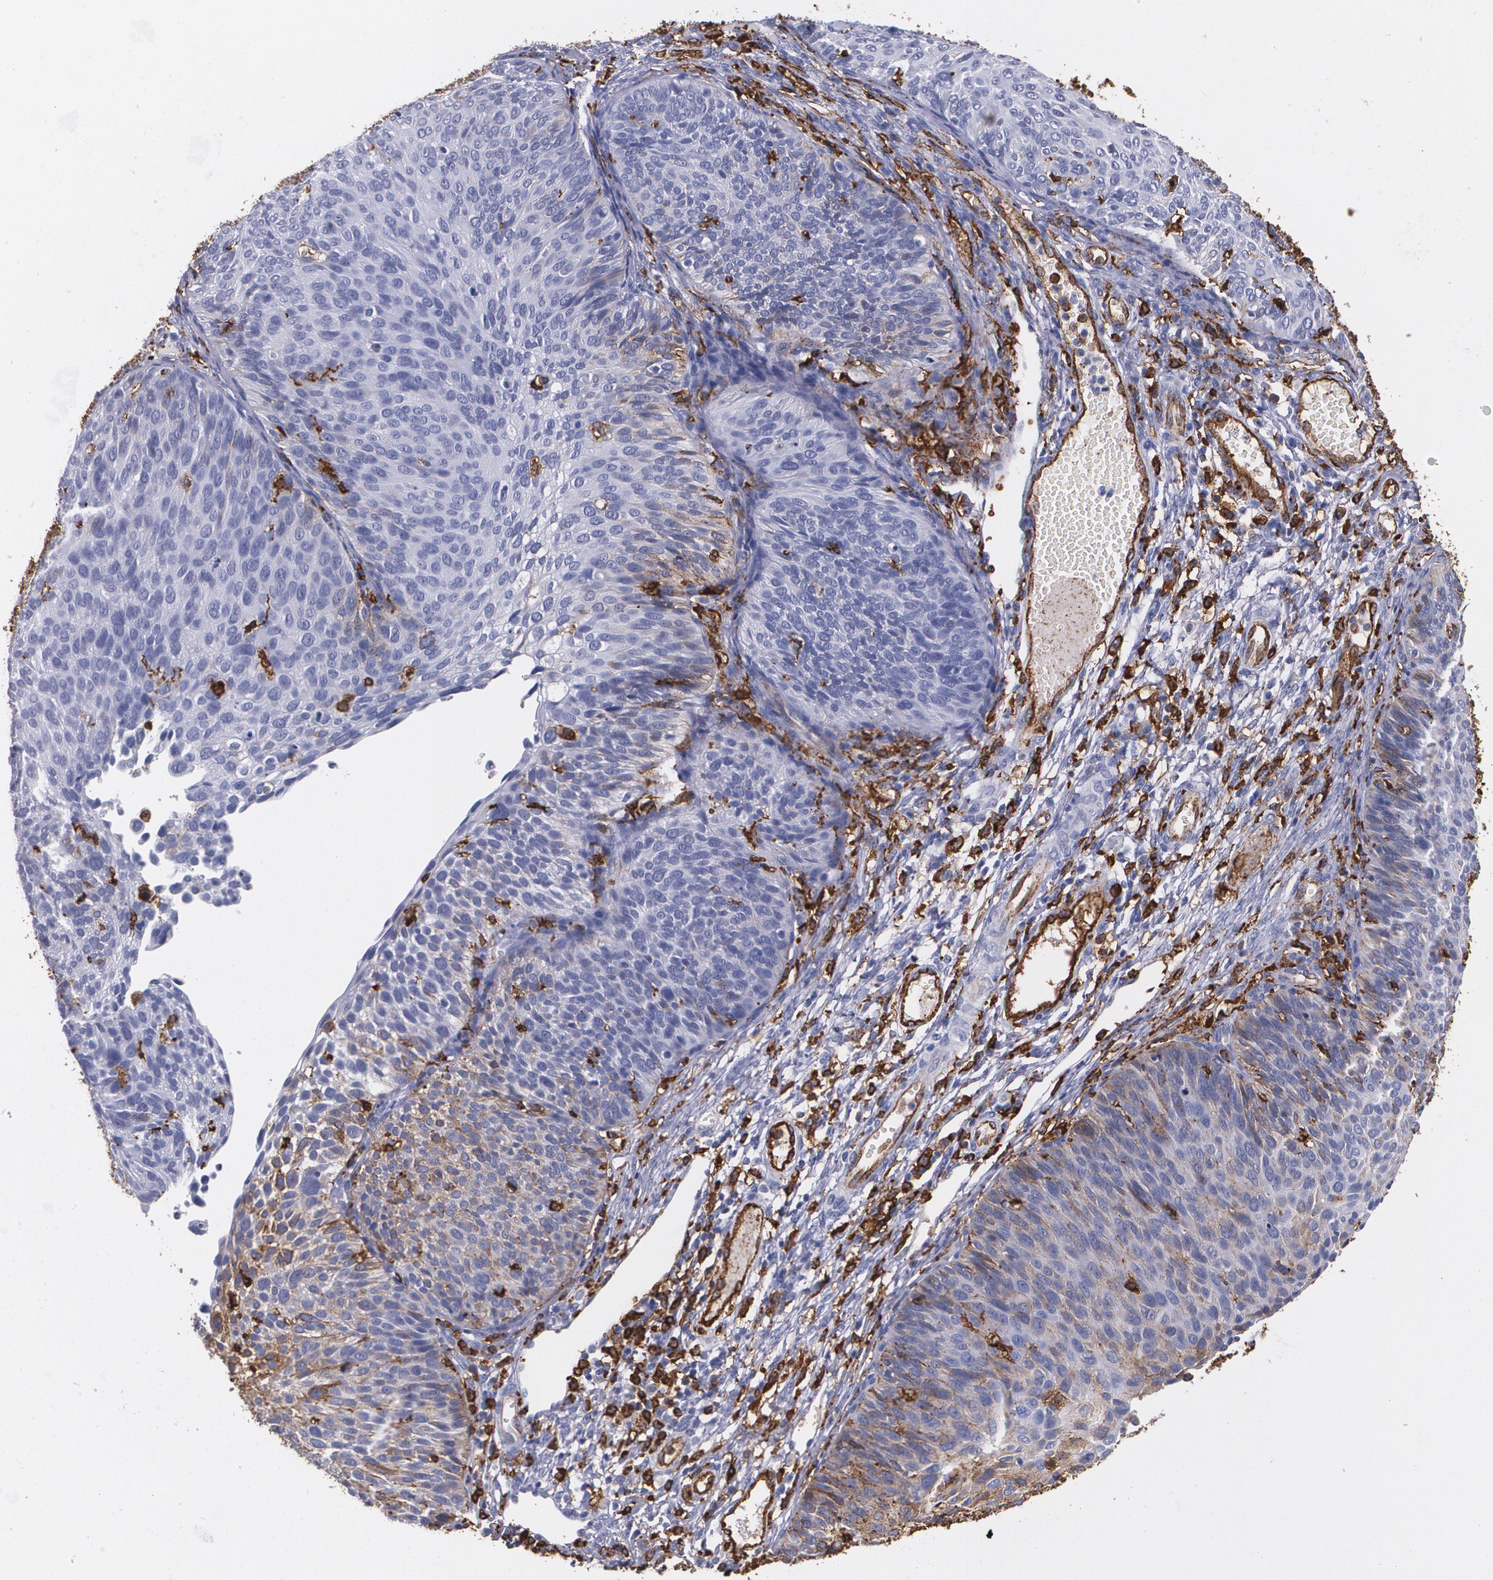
{"staining": {"intensity": "weak", "quantity": "<25%", "location": "cytoplasmic/membranous"}, "tissue": "cervical cancer", "cell_type": "Tumor cells", "image_type": "cancer", "snomed": [{"axis": "morphology", "description": "Squamous cell carcinoma, NOS"}, {"axis": "topography", "description": "Cervix"}], "caption": "IHC of human cervical cancer displays no positivity in tumor cells. Brightfield microscopy of immunohistochemistry stained with DAB (brown) and hematoxylin (blue), captured at high magnification.", "gene": "HLA-DRA", "patient": {"sex": "female", "age": 36}}